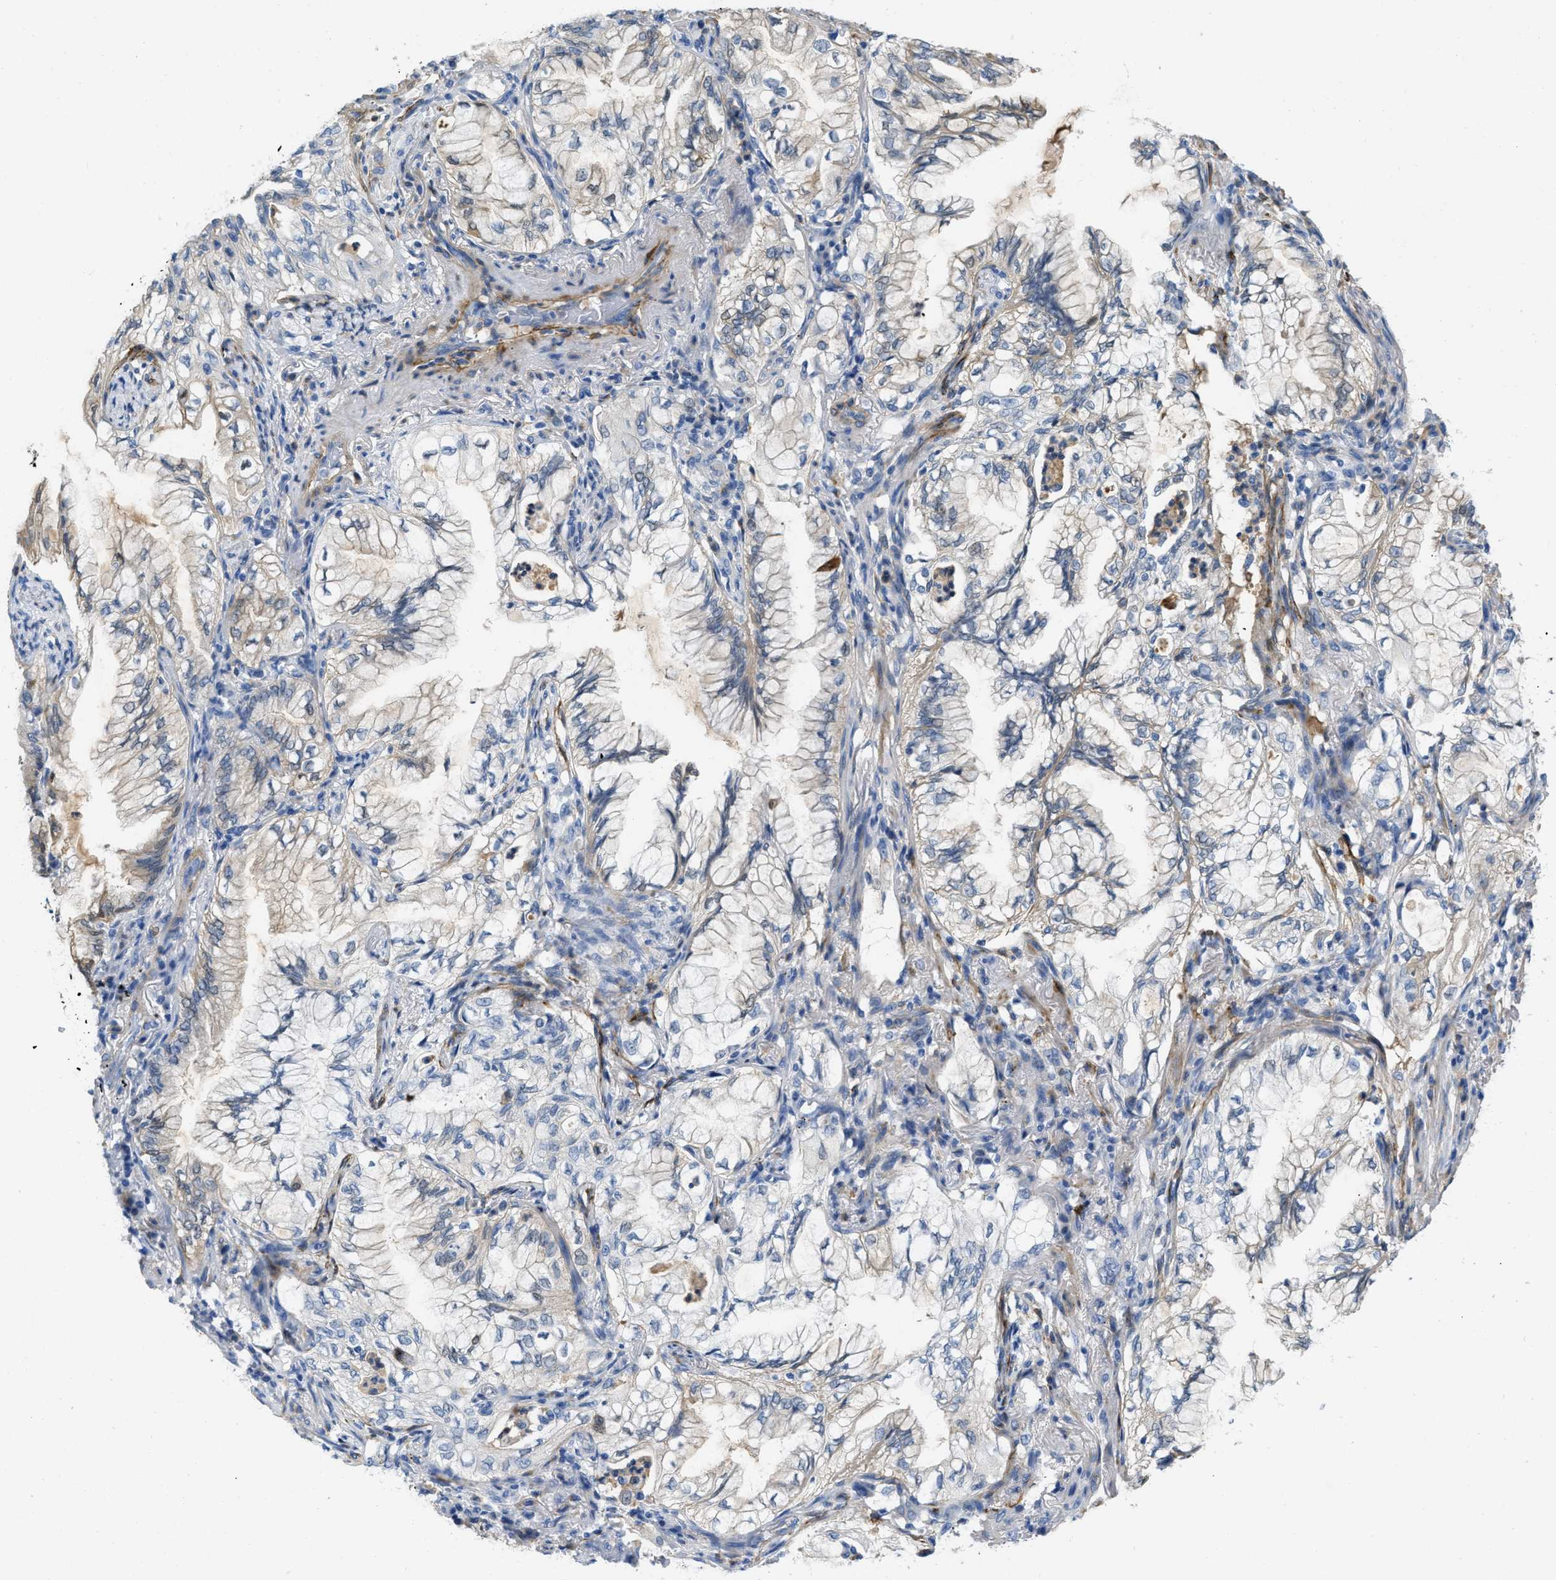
{"staining": {"intensity": "weak", "quantity": "<25%", "location": "cytoplasmic/membranous"}, "tissue": "lung cancer", "cell_type": "Tumor cells", "image_type": "cancer", "snomed": [{"axis": "morphology", "description": "Adenocarcinoma, NOS"}, {"axis": "topography", "description": "Lung"}], "caption": "Tumor cells show no significant protein expression in adenocarcinoma (lung).", "gene": "SPEG", "patient": {"sex": "female", "age": 70}}